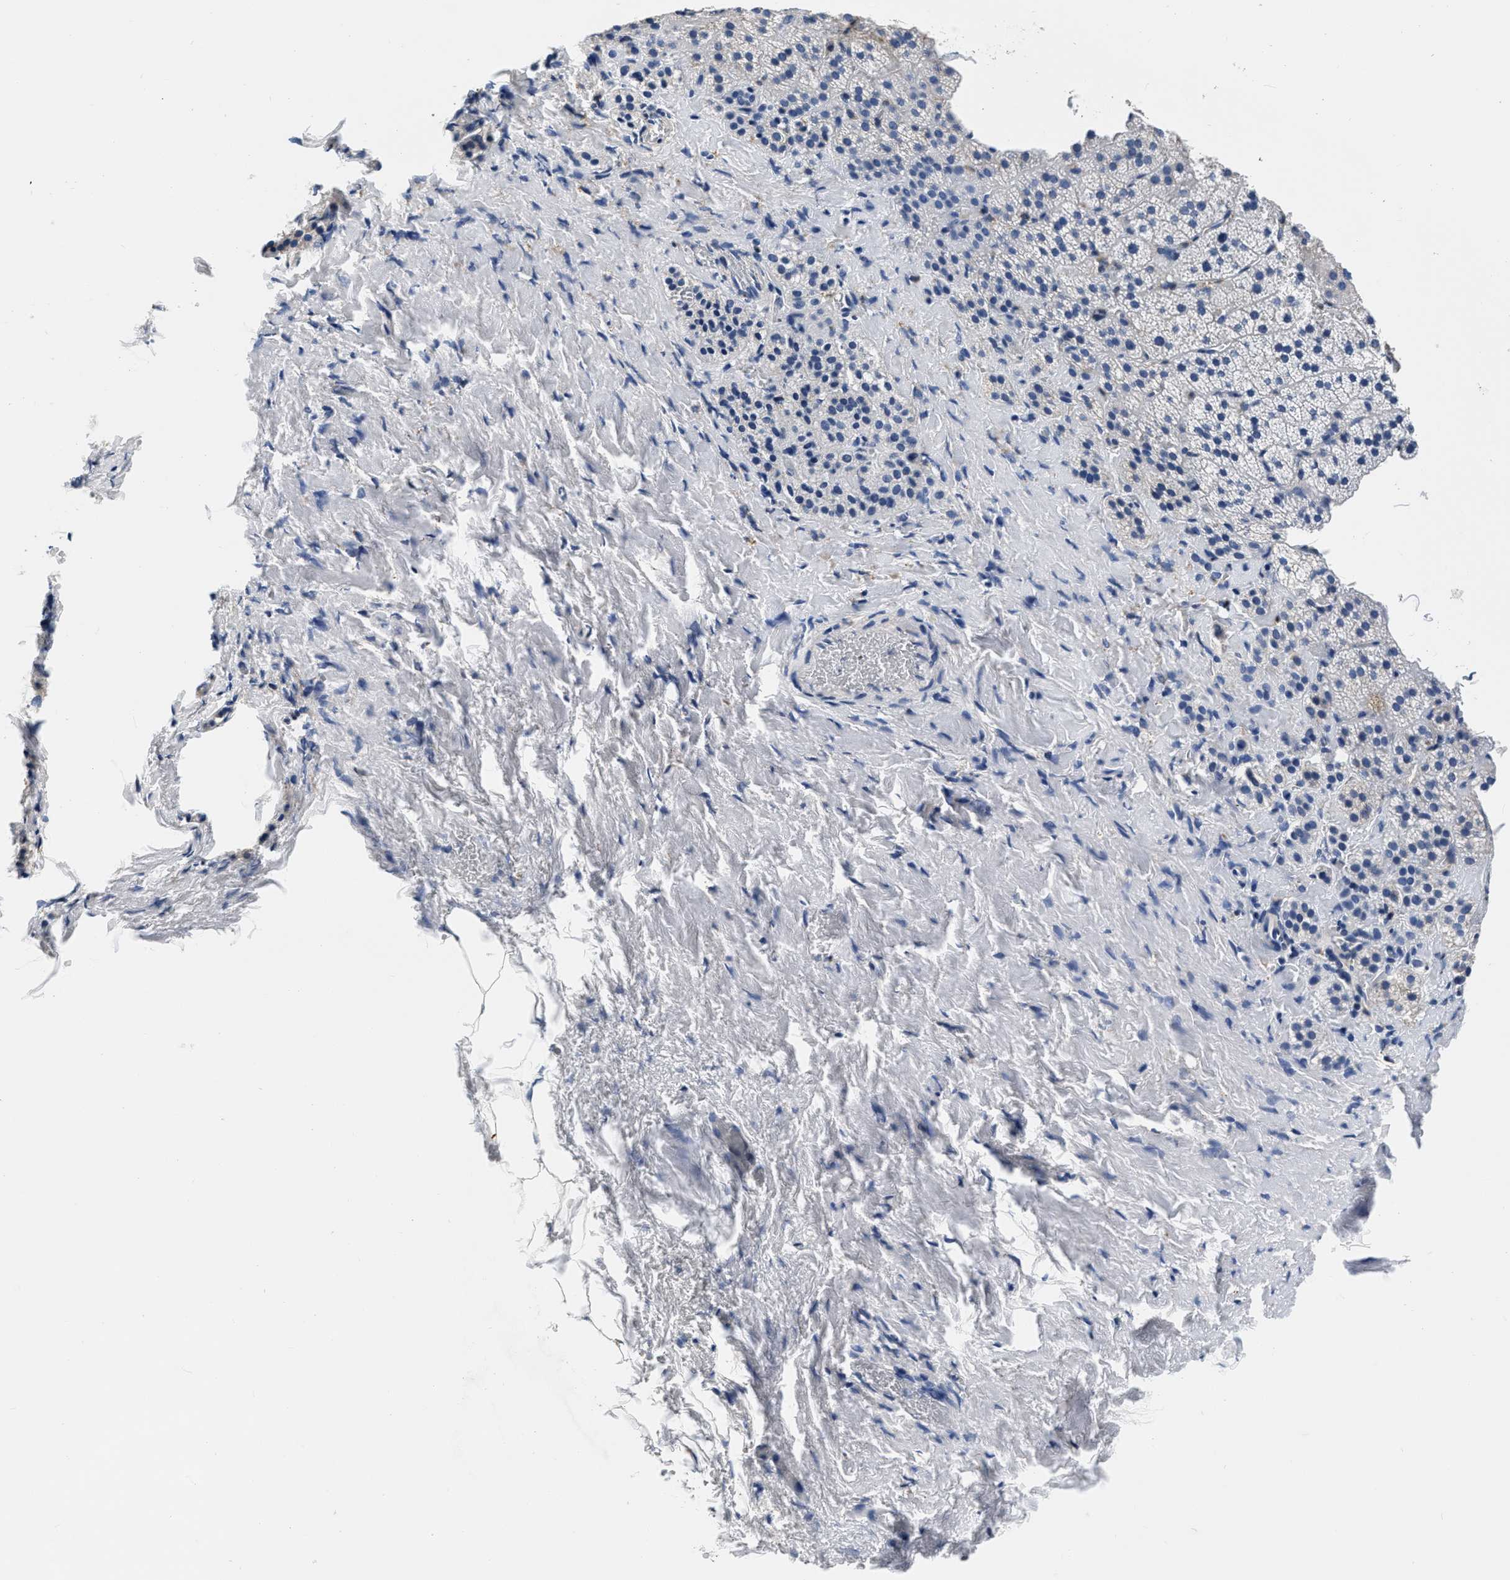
{"staining": {"intensity": "weak", "quantity": "<25%", "location": "cytoplasmic/membranous"}, "tissue": "adrenal gland", "cell_type": "Glandular cells", "image_type": "normal", "snomed": [{"axis": "morphology", "description": "Normal tissue, NOS"}, {"axis": "topography", "description": "Adrenal gland"}], "caption": "A high-resolution histopathology image shows immunohistochemistry staining of normal adrenal gland, which exhibits no significant expression in glandular cells. (Immunohistochemistry, brightfield microscopy, high magnification).", "gene": "GRN", "patient": {"sex": "female", "age": 44}}